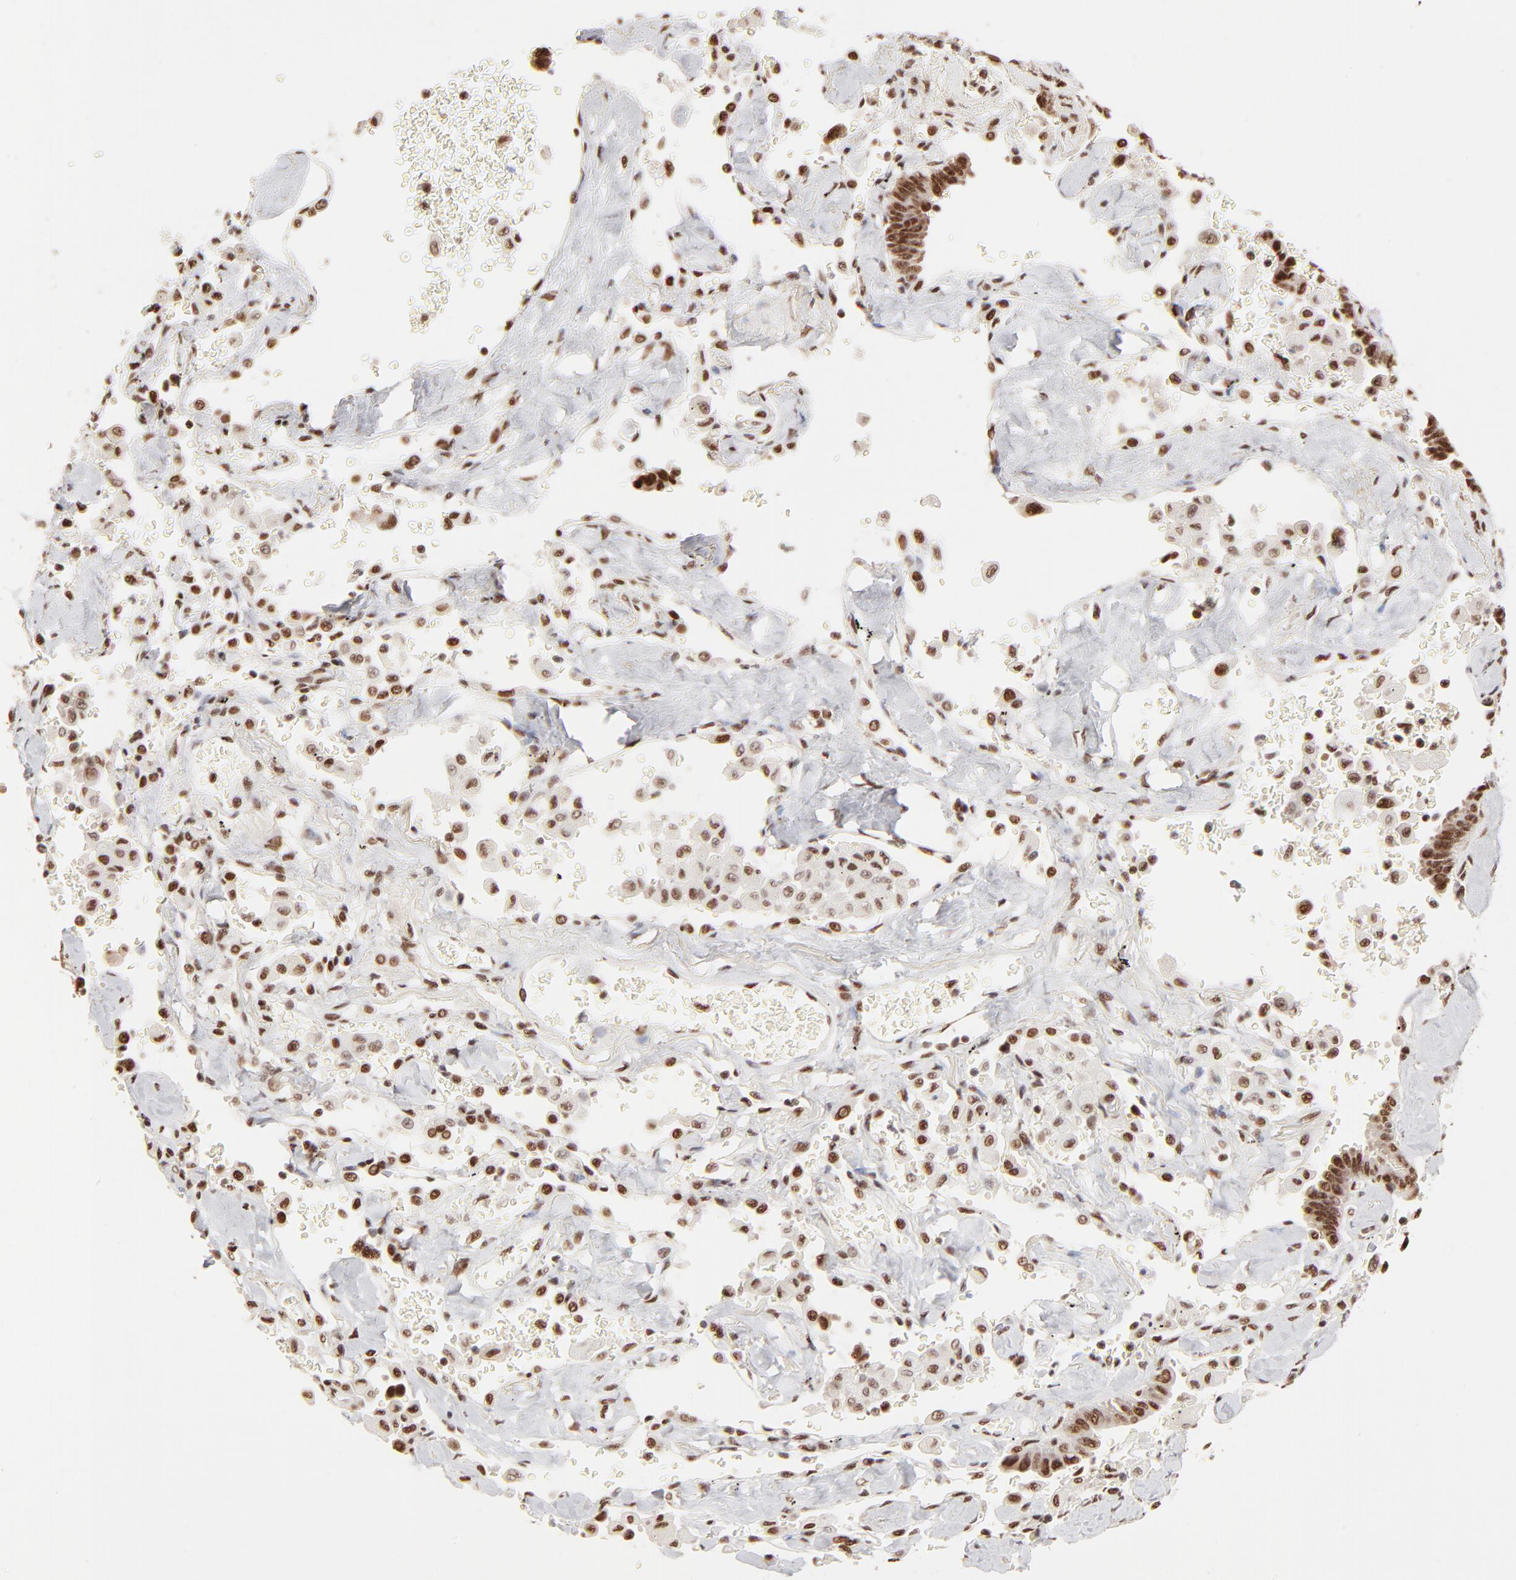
{"staining": {"intensity": "moderate", "quantity": ">75%", "location": "nuclear"}, "tissue": "lung cancer", "cell_type": "Tumor cells", "image_type": "cancer", "snomed": [{"axis": "morphology", "description": "Adenocarcinoma, NOS"}, {"axis": "topography", "description": "Lung"}], "caption": "Immunohistochemical staining of human lung cancer reveals medium levels of moderate nuclear protein positivity in about >75% of tumor cells.", "gene": "TARDBP", "patient": {"sex": "female", "age": 64}}